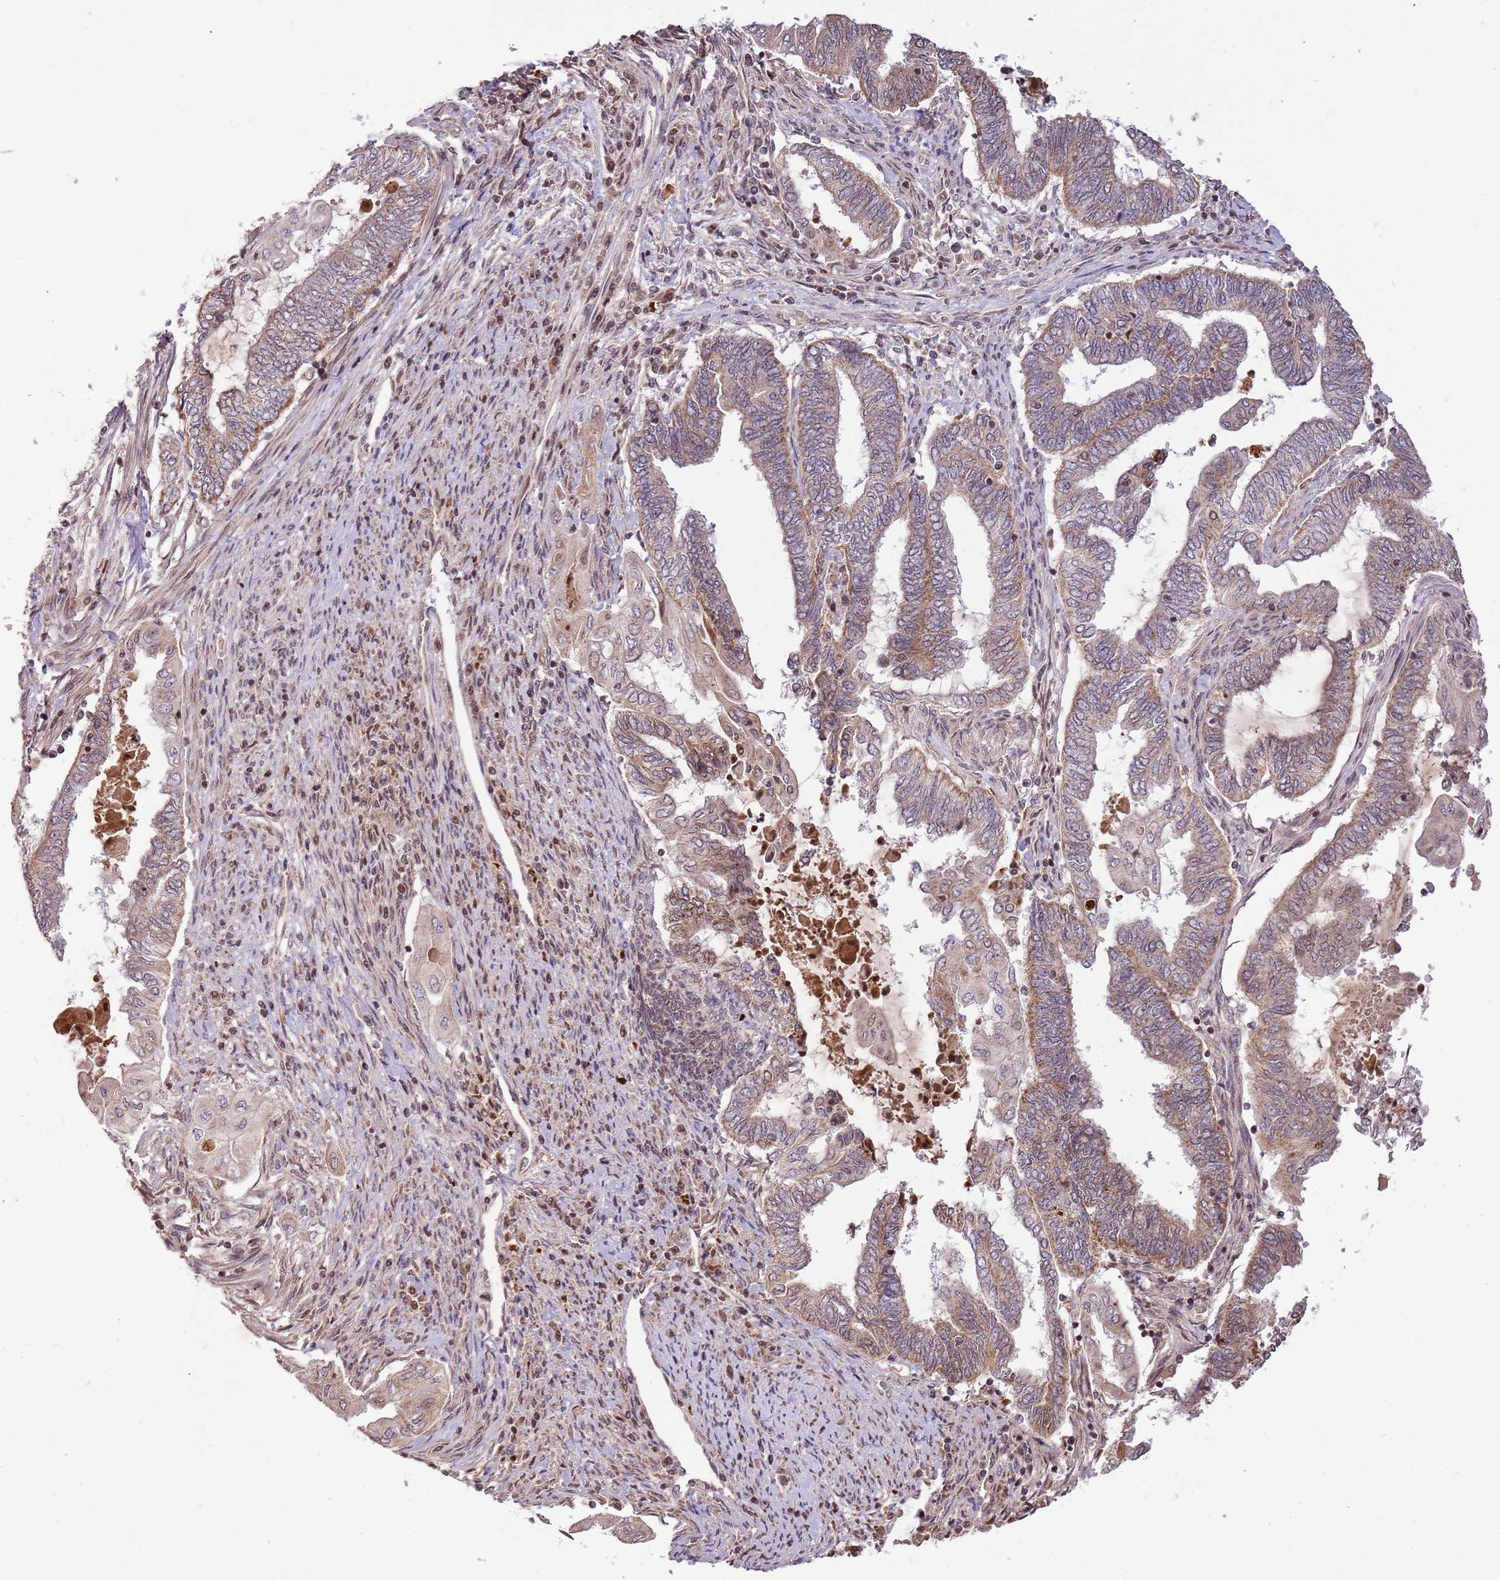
{"staining": {"intensity": "moderate", "quantity": "25%-75%", "location": "cytoplasmic/membranous"}, "tissue": "endometrial cancer", "cell_type": "Tumor cells", "image_type": "cancer", "snomed": [{"axis": "morphology", "description": "Adenocarcinoma, NOS"}, {"axis": "topography", "description": "Uterus"}, {"axis": "topography", "description": "Endometrium"}], "caption": "Immunohistochemical staining of human endometrial cancer (adenocarcinoma) shows medium levels of moderate cytoplasmic/membranous expression in about 25%-75% of tumor cells.", "gene": "SAMSN1", "patient": {"sex": "female", "age": 70}}